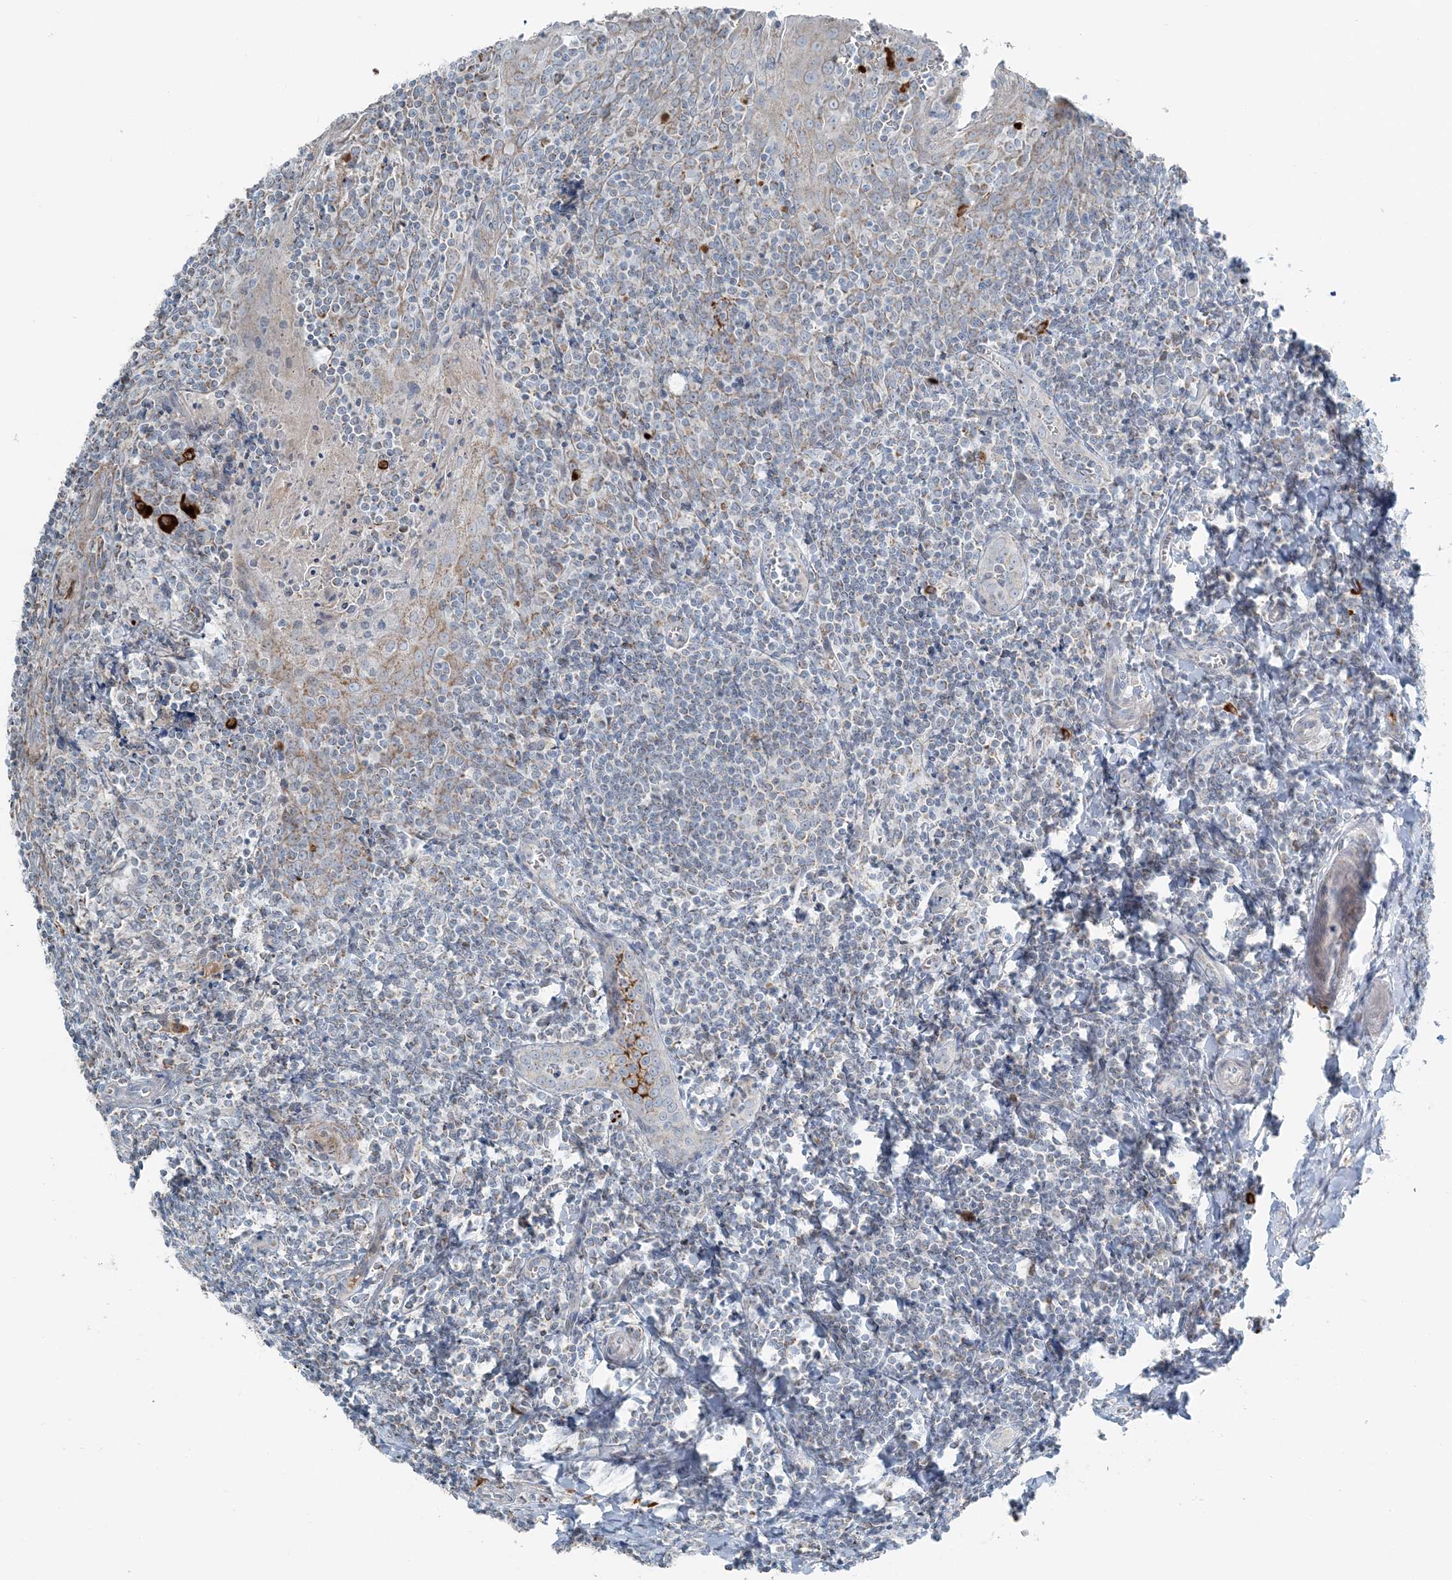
{"staining": {"intensity": "moderate", "quantity": "25%-75%", "location": "cytoplasmic/membranous"}, "tissue": "tonsil", "cell_type": "Germinal center cells", "image_type": "normal", "snomed": [{"axis": "morphology", "description": "Normal tissue, NOS"}, {"axis": "topography", "description": "Tonsil"}], "caption": "Tonsil stained with immunohistochemistry (IHC) exhibits moderate cytoplasmic/membranous staining in about 25%-75% of germinal center cells.", "gene": "SLC22A16", "patient": {"sex": "male", "age": 27}}